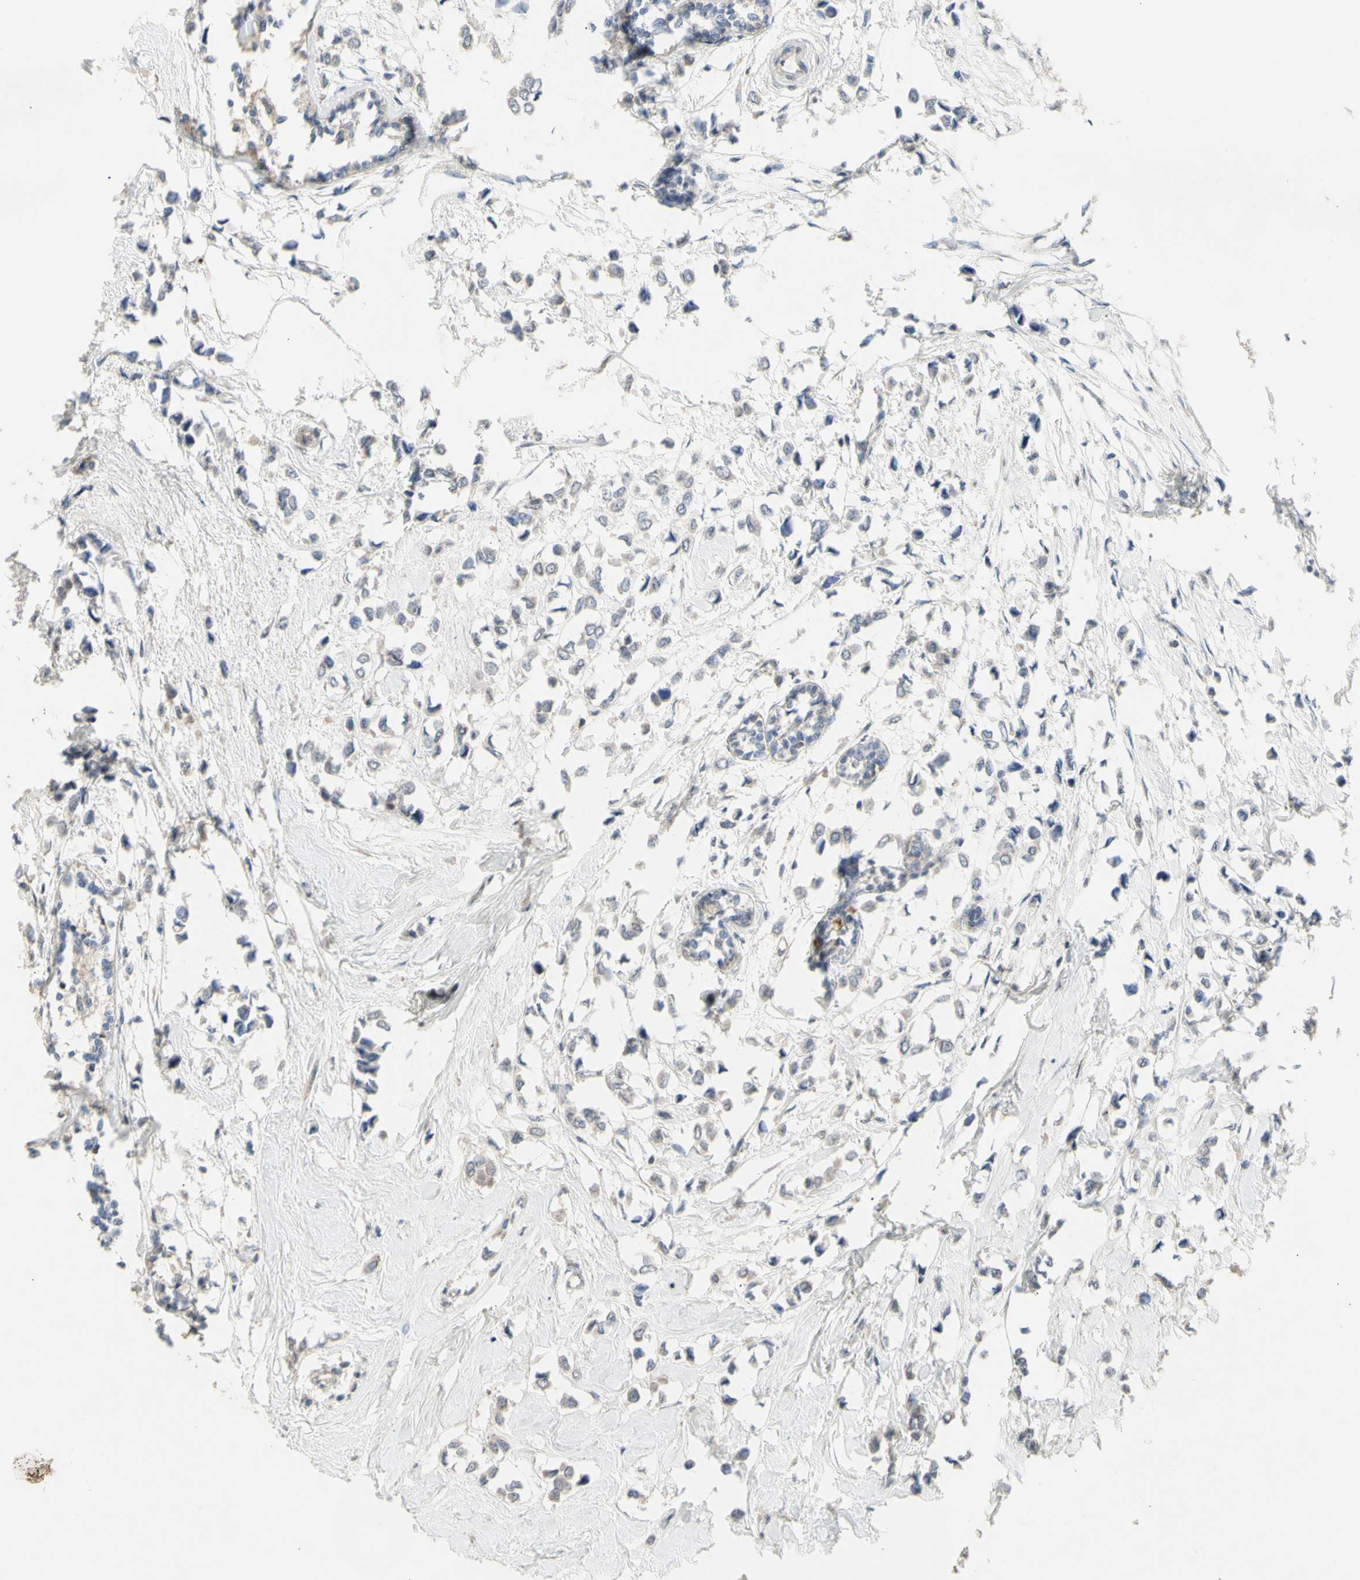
{"staining": {"intensity": "negative", "quantity": "none", "location": "none"}, "tissue": "breast cancer", "cell_type": "Tumor cells", "image_type": "cancer", "snomed": [{"axis": "morphology", "description": "Lobular carcinoma"}, {"axis": "topography", "description": "Breast"}], "caption": "Breast lobular carcinoma stained for a protein using immunohistochemistry exhibits no staining tumor cells.", "gene": "NLRP1", "patient": {"sex": "female", "age": 51}}